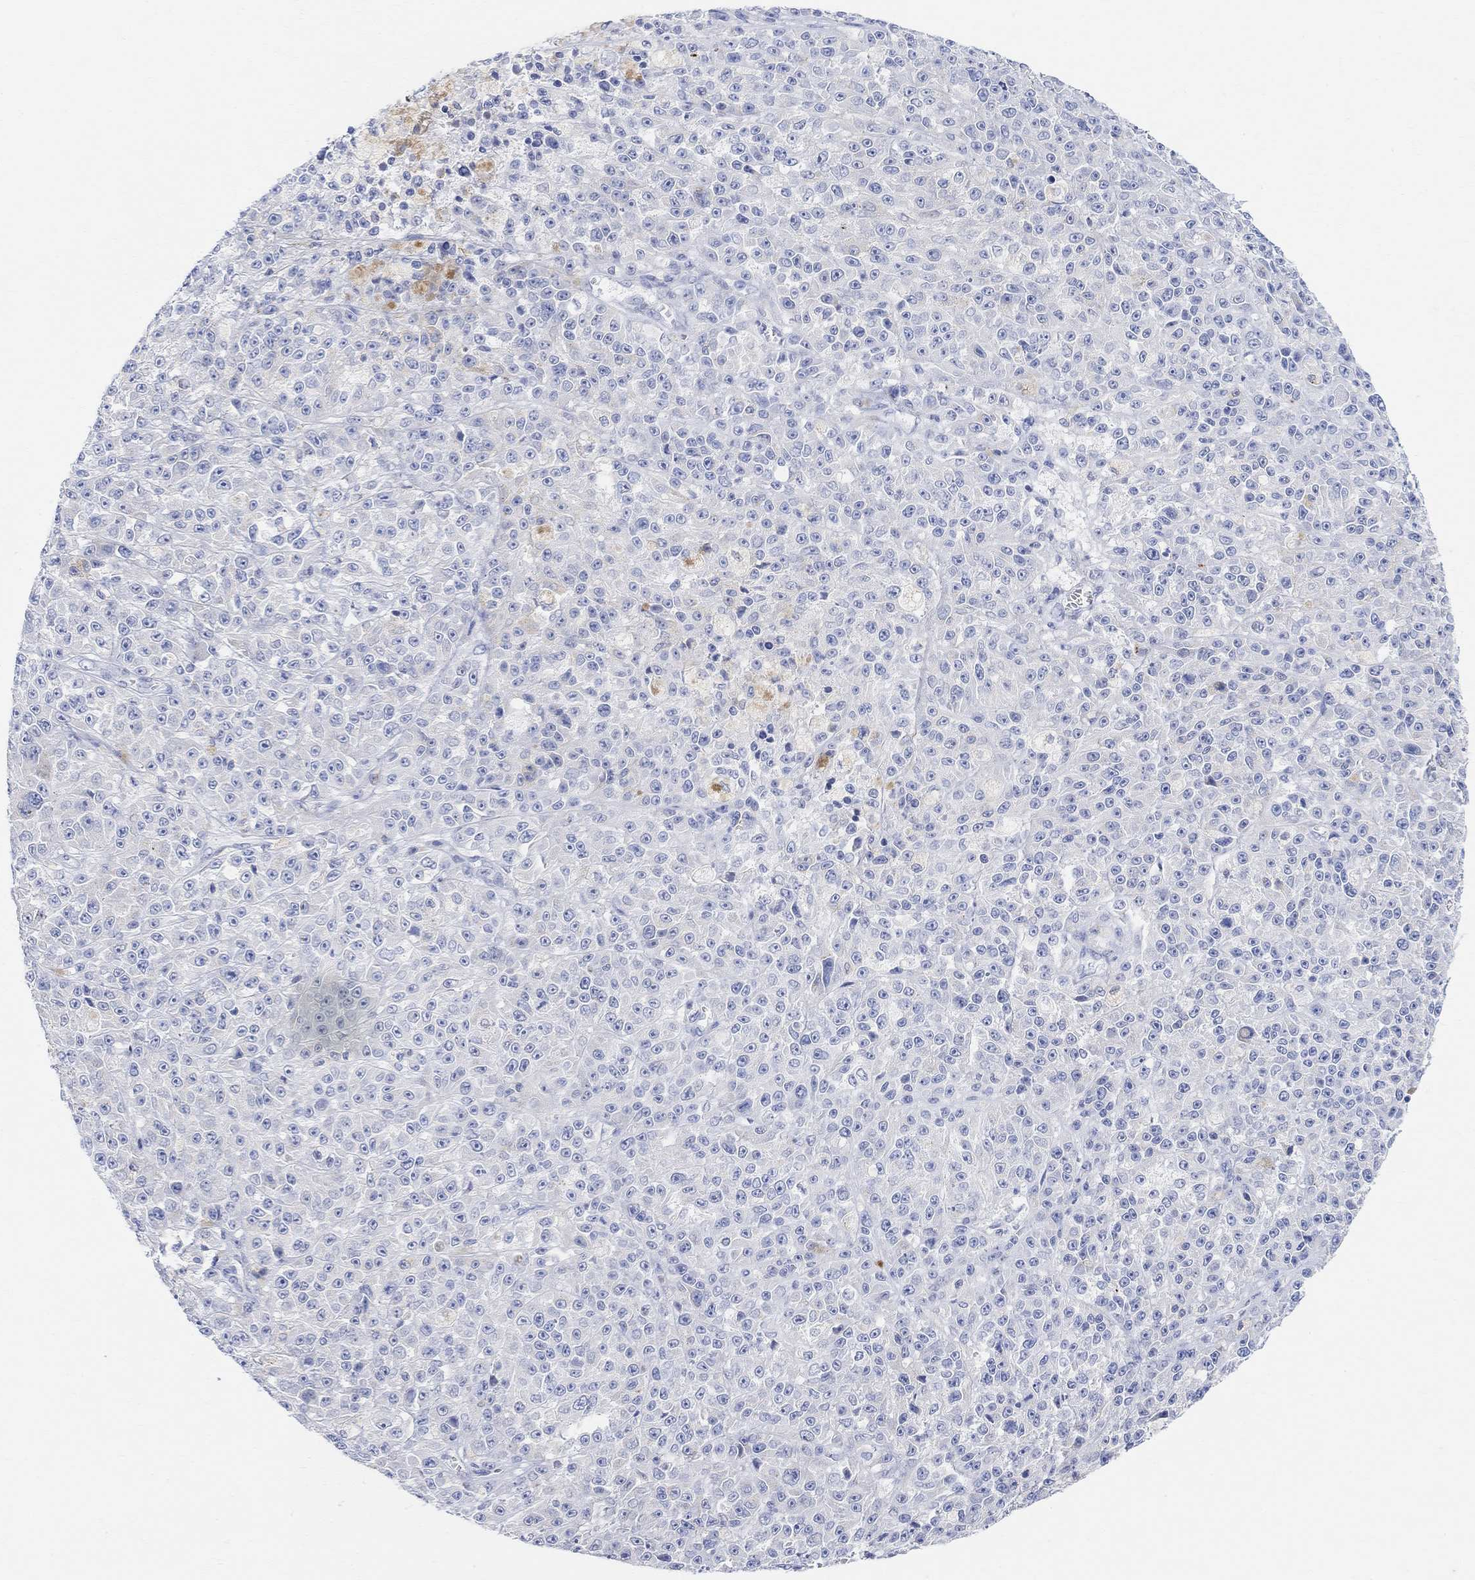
{"staining": {"intensity": "negative", "quantity": "none", "location": "none"}, "tissue": "melanoma", "cell_type": "Tumor cells", "image_type": "cancer", "snomed": [{"axis": "morphology", "description": "Malignant melanoma, NOS"}, {"axis": "topography", "description": "Skin"}], "caption": "The image exhibits no staining of tumor cells in melanoma. Nuclei are stained in blue.", "gene": "RETNLB", "patient": {"sex": "female", "age": 58}}